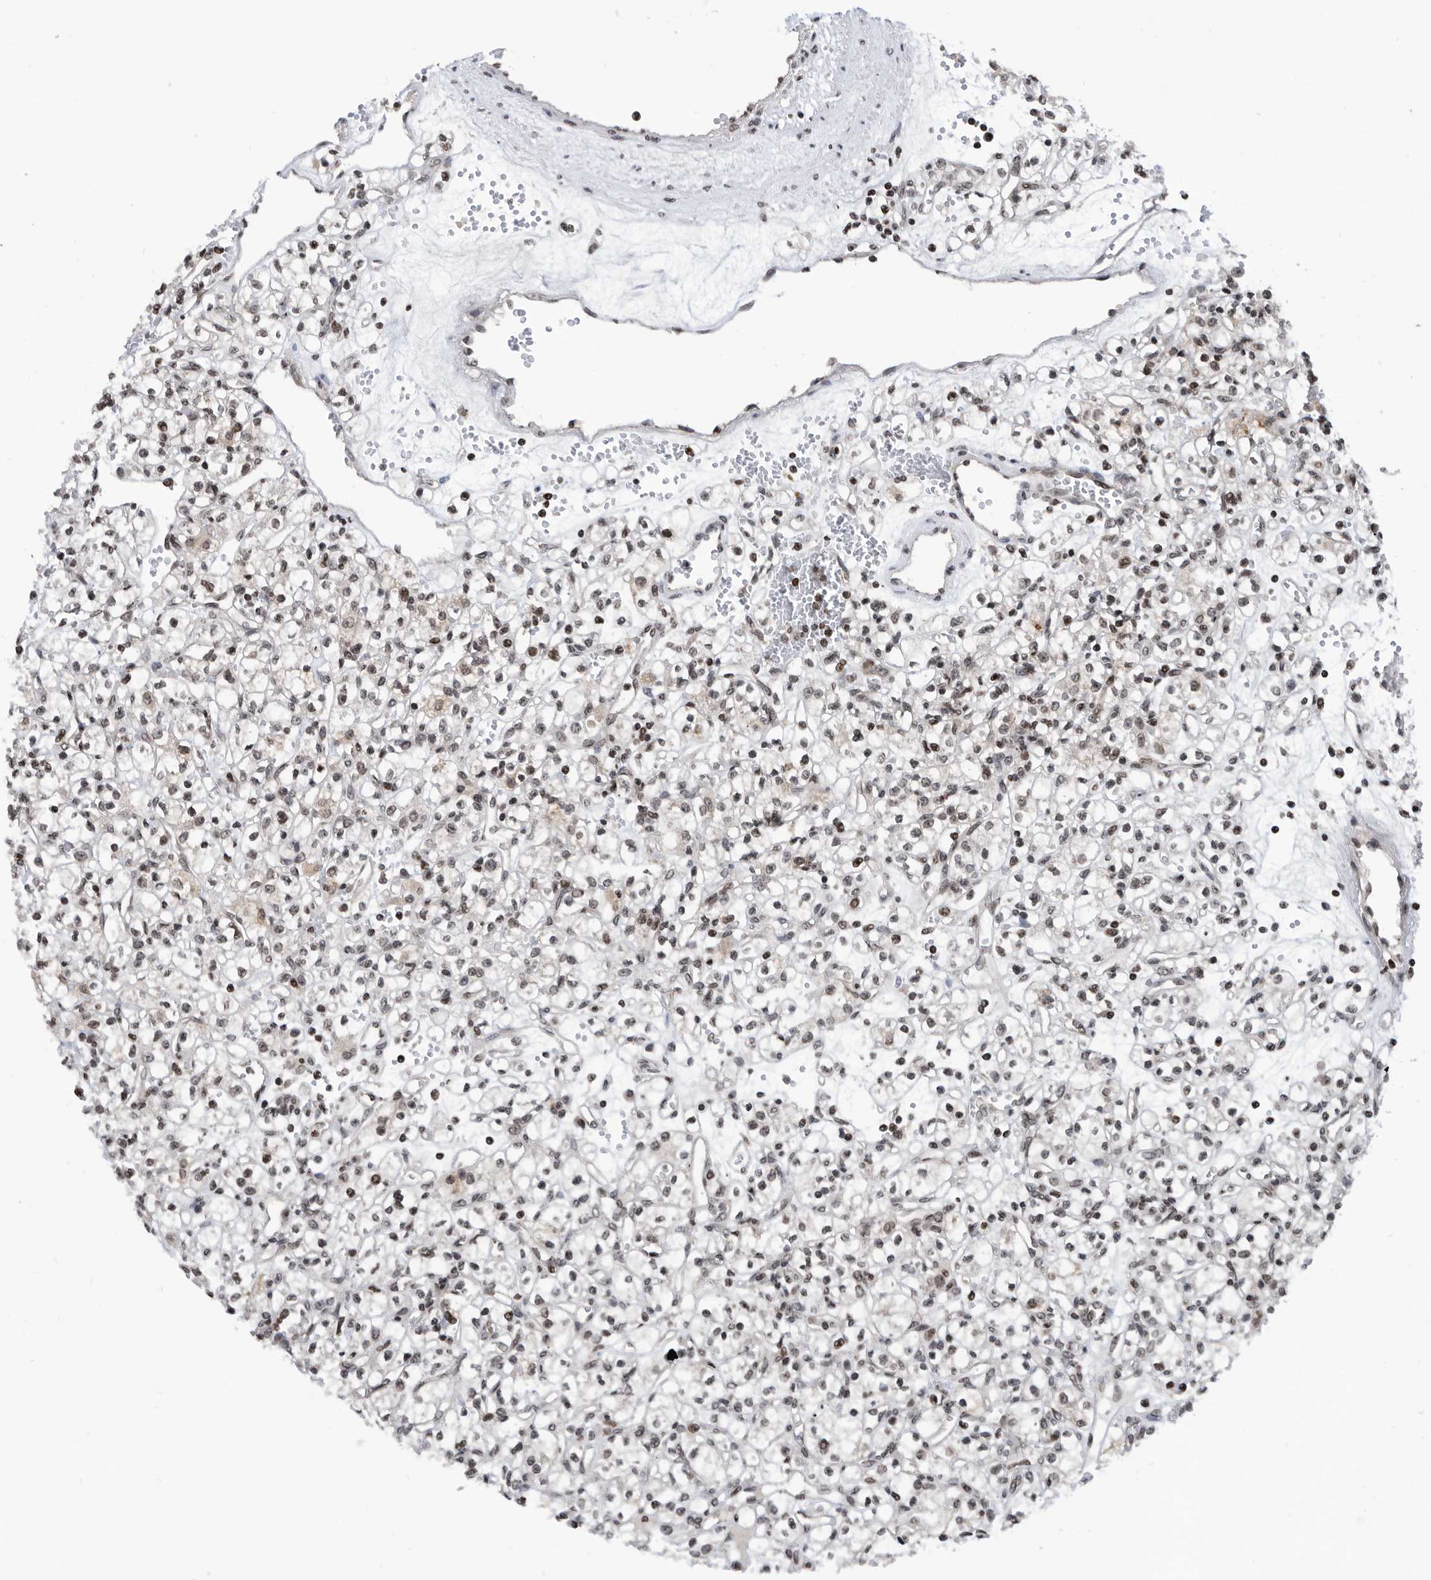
{"staining": {"intensity": "weak", "quantity": "<25%", "location": "nuclear"}, "tissue": "renal cancer", "cell_type": "Tumor cells", "image_type": "cancer", "snomed": [{"axis": "morphology", "description": "Adenocarcinoma, NOS"}, {"axis": "topography", "description": "Kidney"}], "caption": "Micrograph shows no significant protein expression in tumor cells of renal cancer.", "gene": "SNRNP48", "patient": {"sex": "female", "age": 59}}